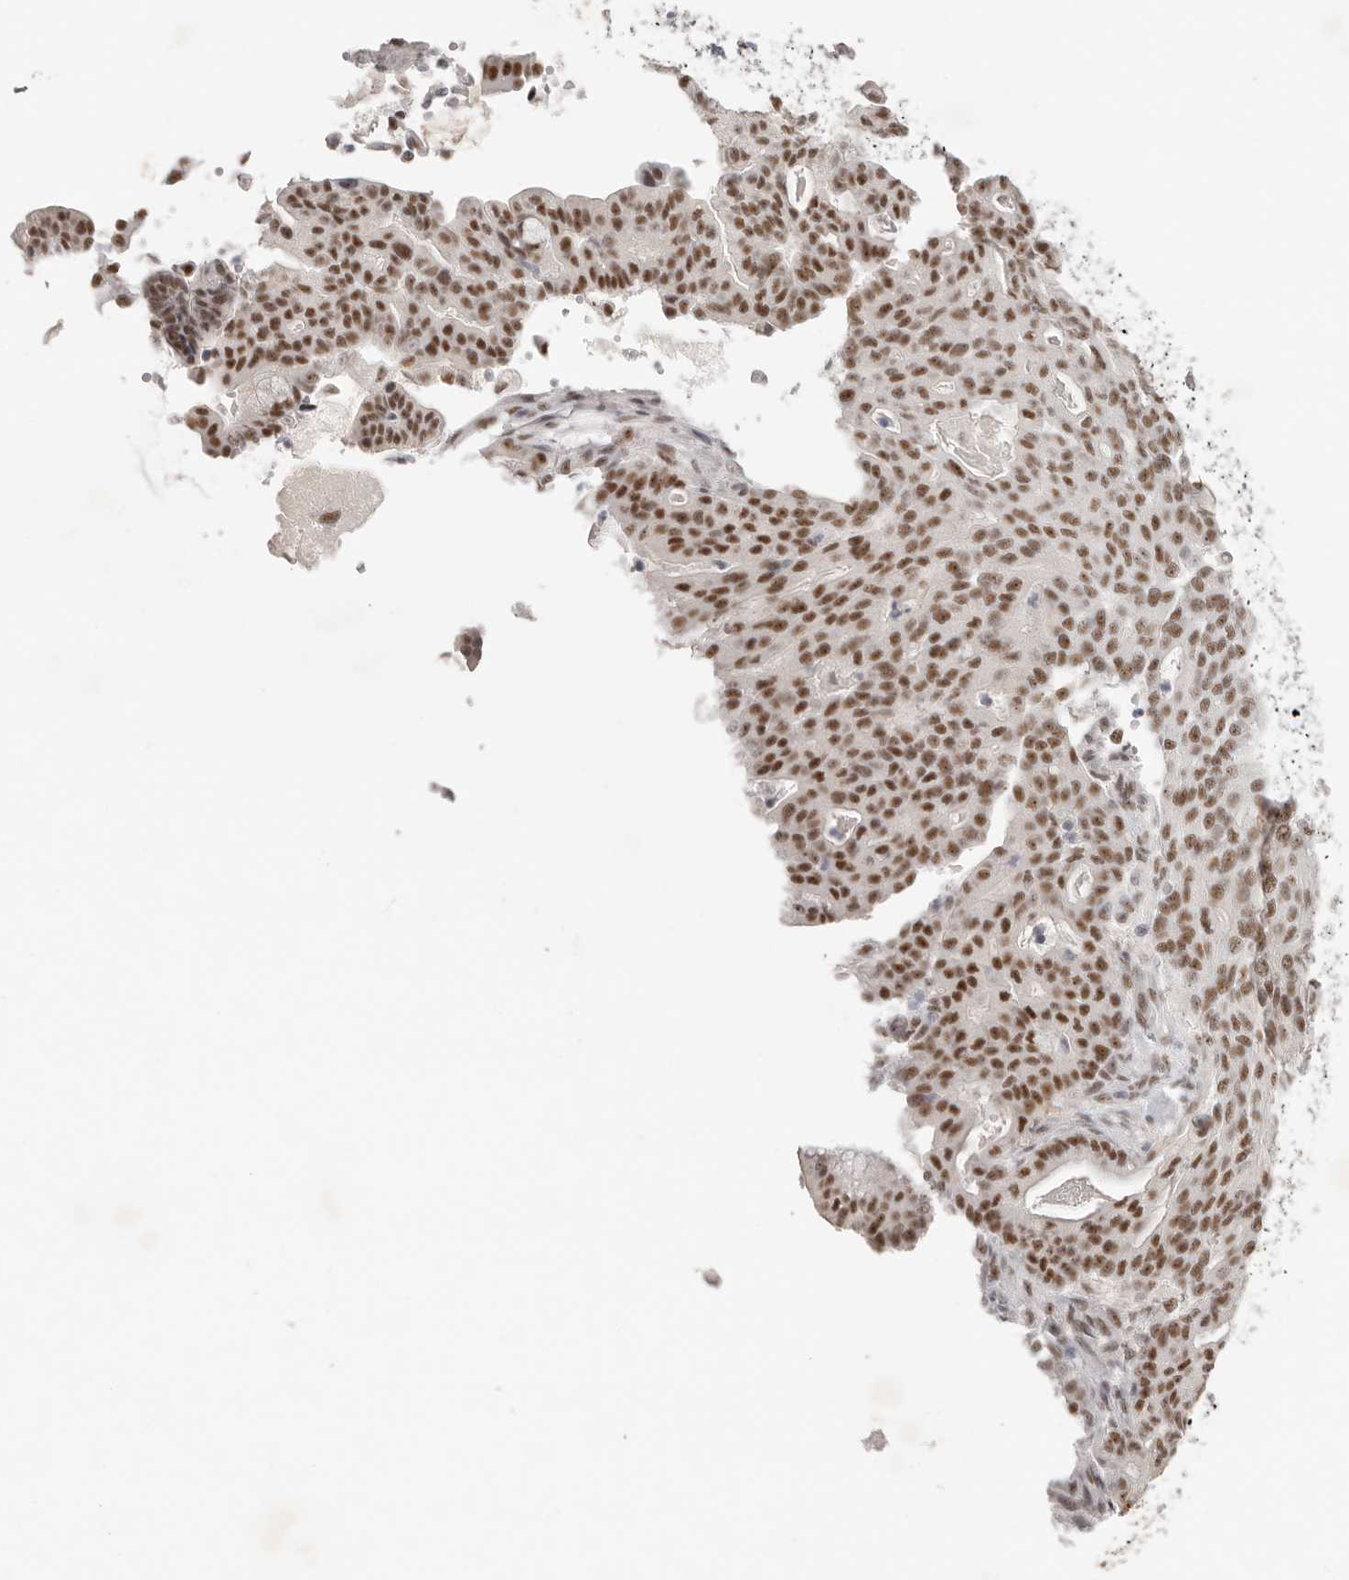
{"staining": {"intensity": "strong", "quantity": ">75%", "location": "nuclear"}, "tissue": "pancreatic cancer", "cell_type": "Tumor cells", "image_type": "cancer", "snomed": [{"axis": "morphology", "description": "Adenocarcinoma, NOS"}, {"axis": "topography", "description": "Pancreas"}], "caption": "Immunohistochemistry staining of pancreatic adenocarcinoma, which shows high levels of strong nuclear staining in approximately >75% of tumor cells indicating strong nuclear protein expression. The staining was performed using DAB (3,3'-diaminobenzidine) (brown) for protein detection and nuclei were counterstained in hematoxylin (blue).", "gene": "LARP7", "patient": {"sex": "male", "age": 63}}